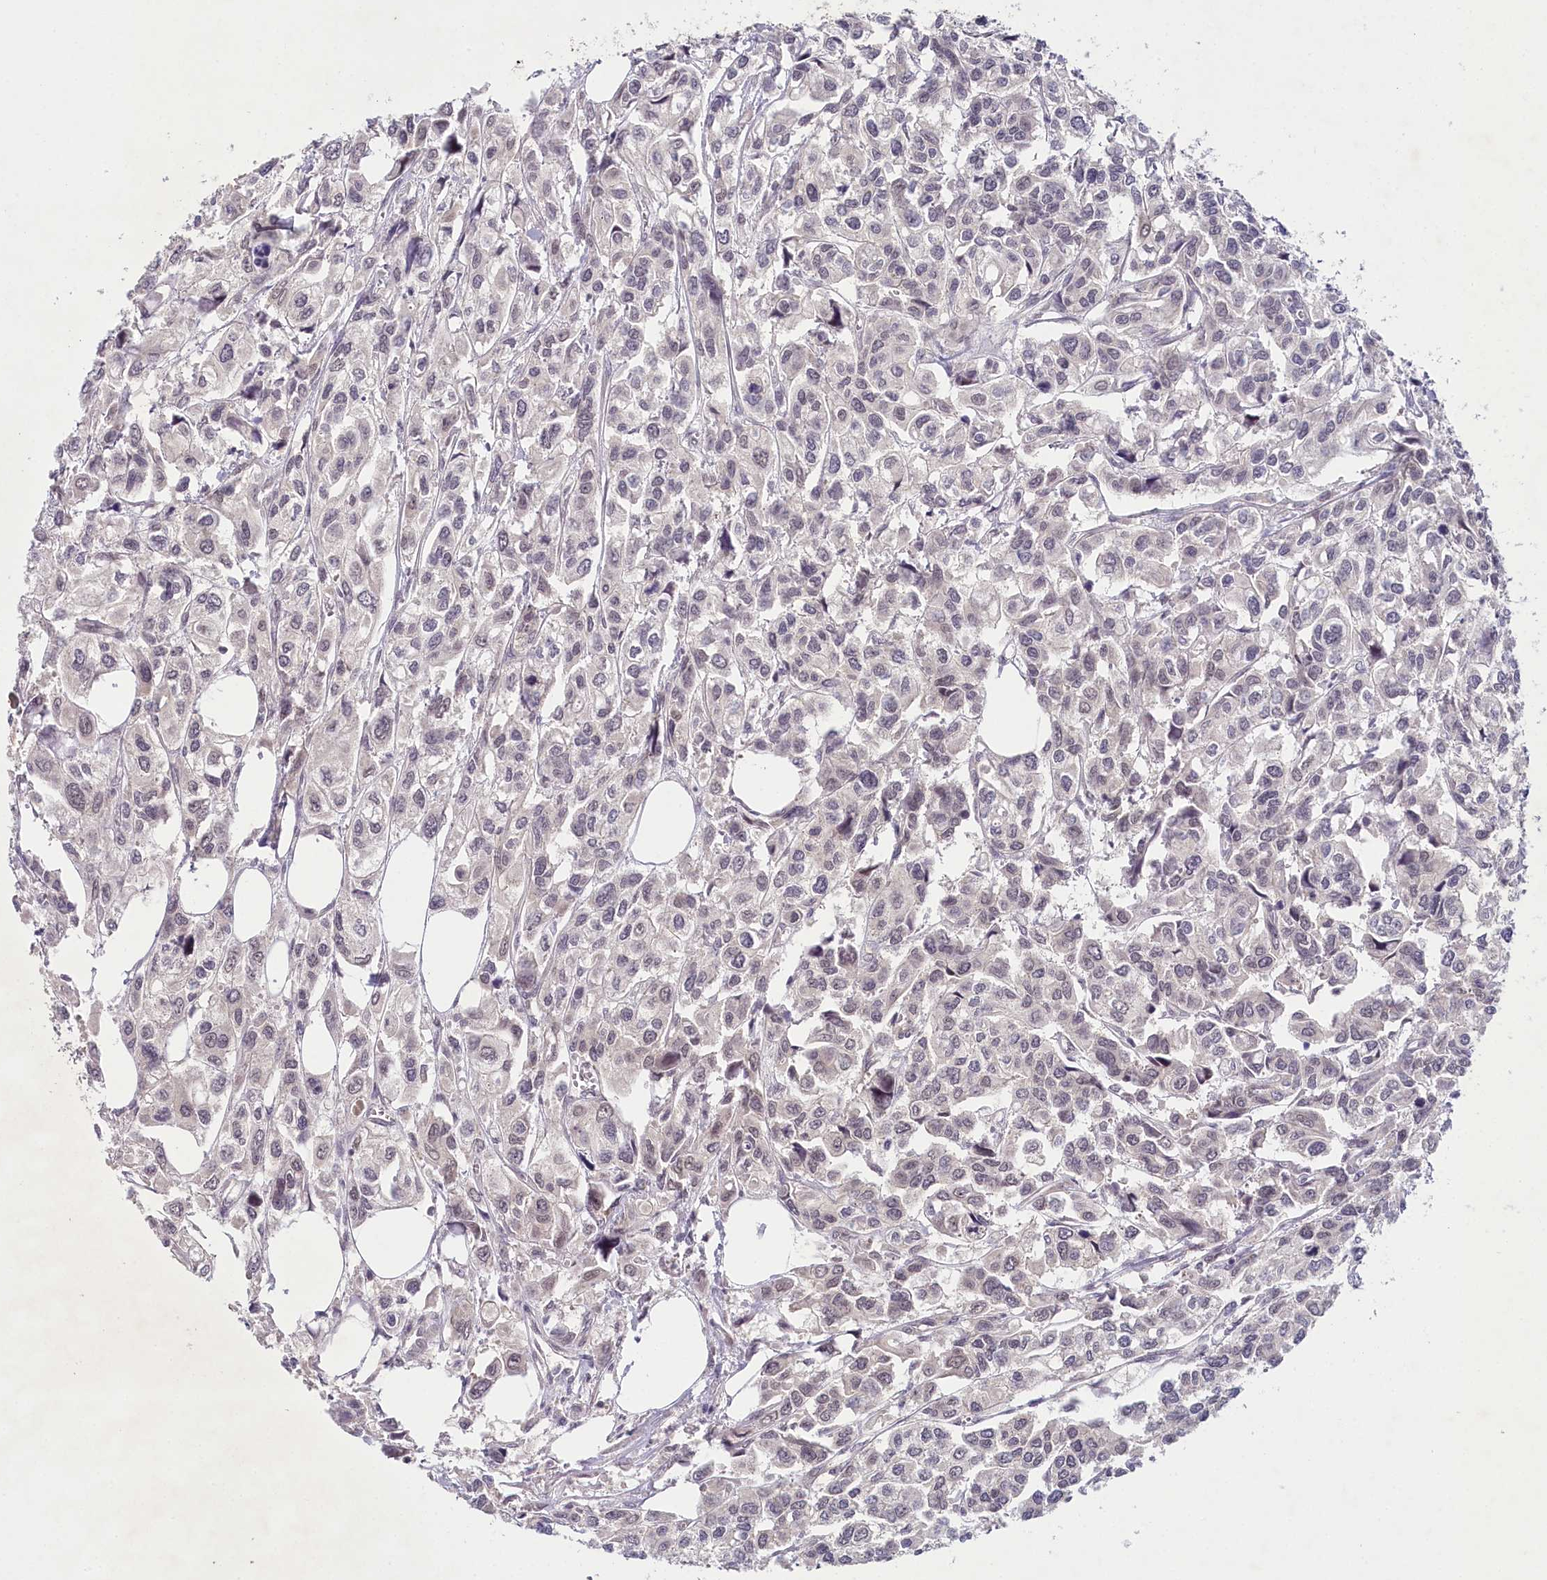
{"staining": {"intensity": "weak", "quantity": "<25%", "location": "nuclear"}, "tissue": "urothelial cancer", "cell_type": "Tumor cells", "image_type": "cancer", "snomed": [{"axis": "morphology", "description": "Urothelial carcinoma, High grade"}, {"axis": "topography", "description": "Urinary bladder"}], "caption": "Tumor cells are negative for brown protein staining in urothelial cancer. The staining was performed using DAB to visualize the protein expression in brown, while the nuclei were stained in blue with hematoxylin (Magnification: 20x).", "gene": "AMTN", "patient": {"sex": "male", "age": 67}}